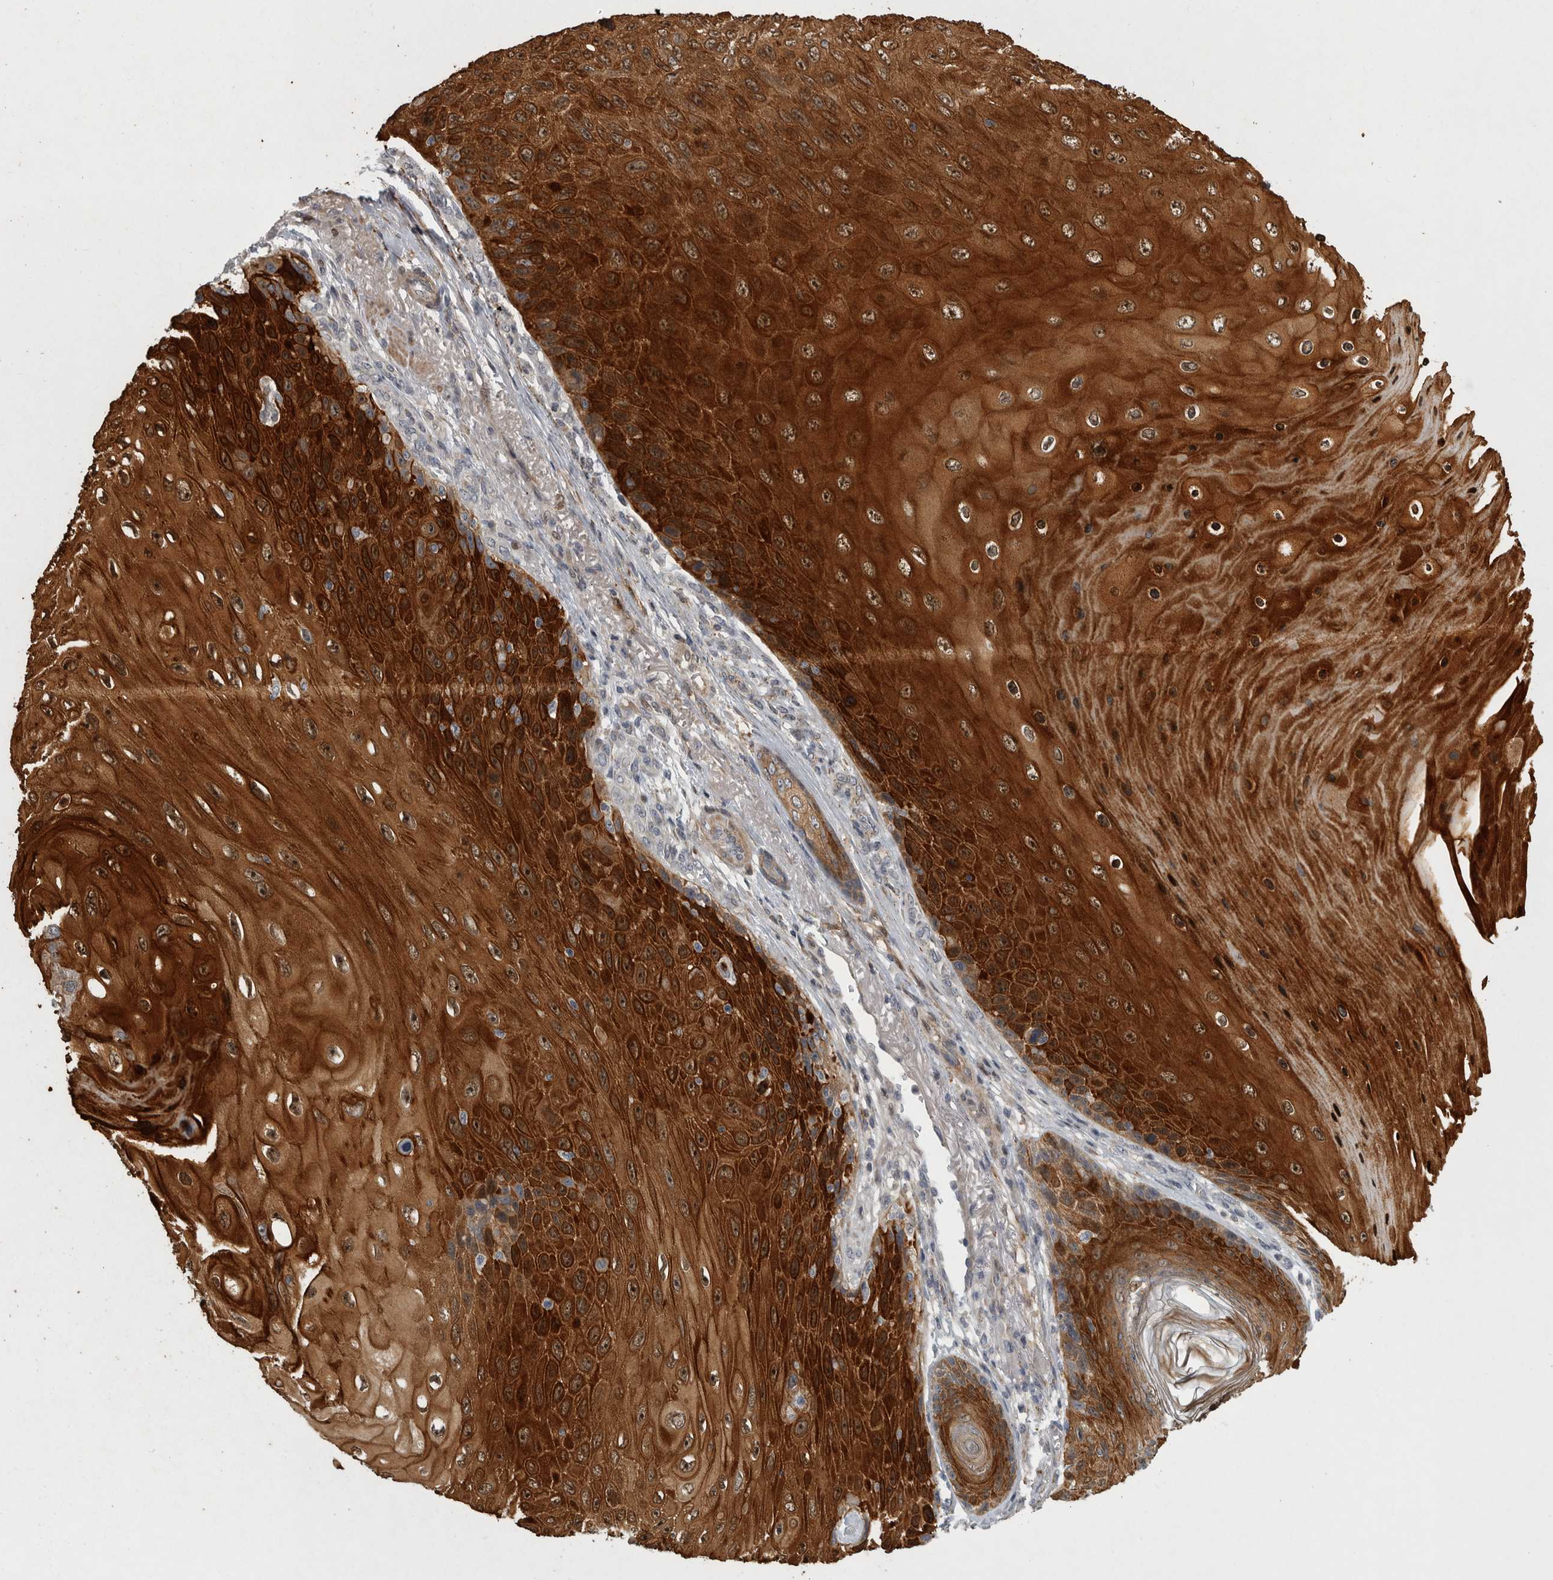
{"staining": {"intensity": "strong", "quantity": ">75%", "location": "cytoplasmic/membranous"}, "tissue": "skin cancer", "cell_type": "Tumor cells", "image_type": "cancer", "snomed": [{"axis": "morphology", "description": "Squamous cell carcinoma, NOS"}, {"axis": "topography", "description": "Skin"}], "caption": "DAB immunohistochemical staining of squamous cell carcinoma (skin) displays strong cytoplasmic/membranous protein staining in about >75% of tumor cells. (brown staining indicates protein expression, while blue staining denotes nuclei).", "gene": "MPDZ", "patient": {"sex": "female", "age": 88}}